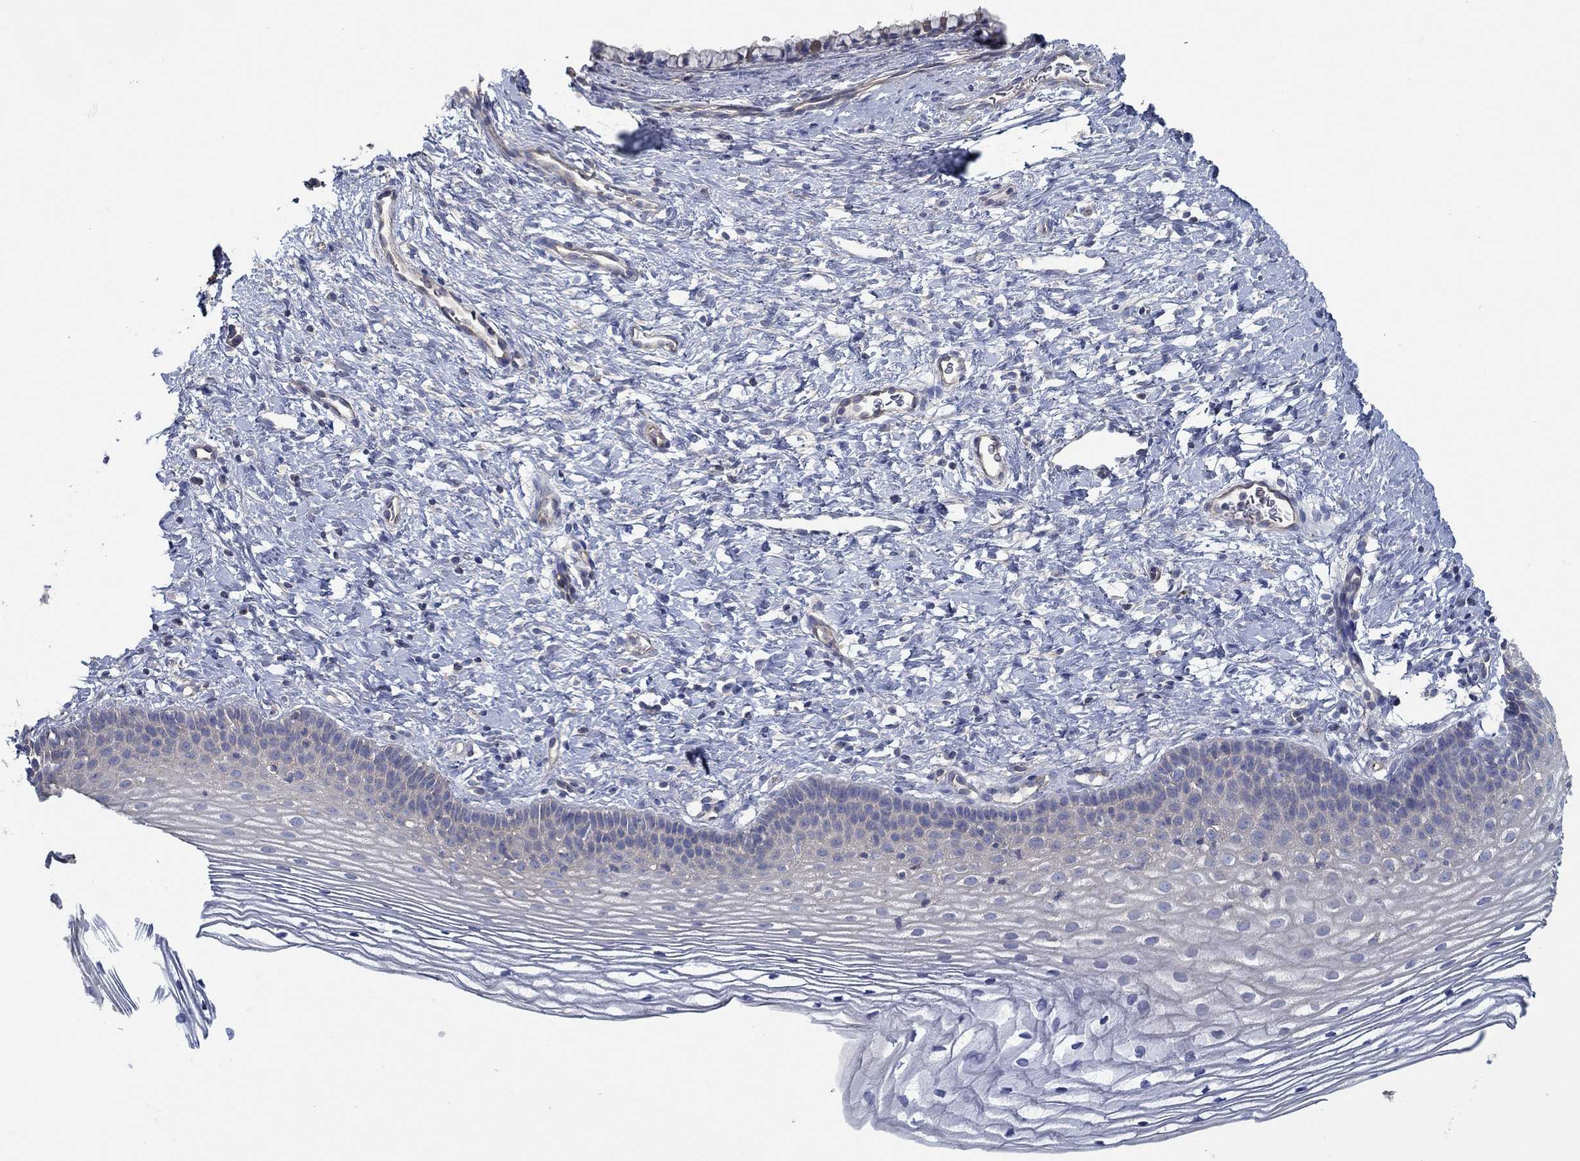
{"staining": {"intensity": "negative", "quantity": "none", "location": "none"}, "tissue": "cervix", "cell_type": "Glandular cells", "image_type": "normal", "snomed": [{"axis": "morphology", "description": "Normal tissue, NOS"}, {"axis": "topography", "description": "Cervix"}], "caption": "A micrograph of cervix stained for a protein reveals no brown staining in glandular cells. (DAB immunohistochemistry (IHC) with hematoxylin counter stain).", "gene": "BBOF1", "patient": {"sex": "female", "age": 39}}